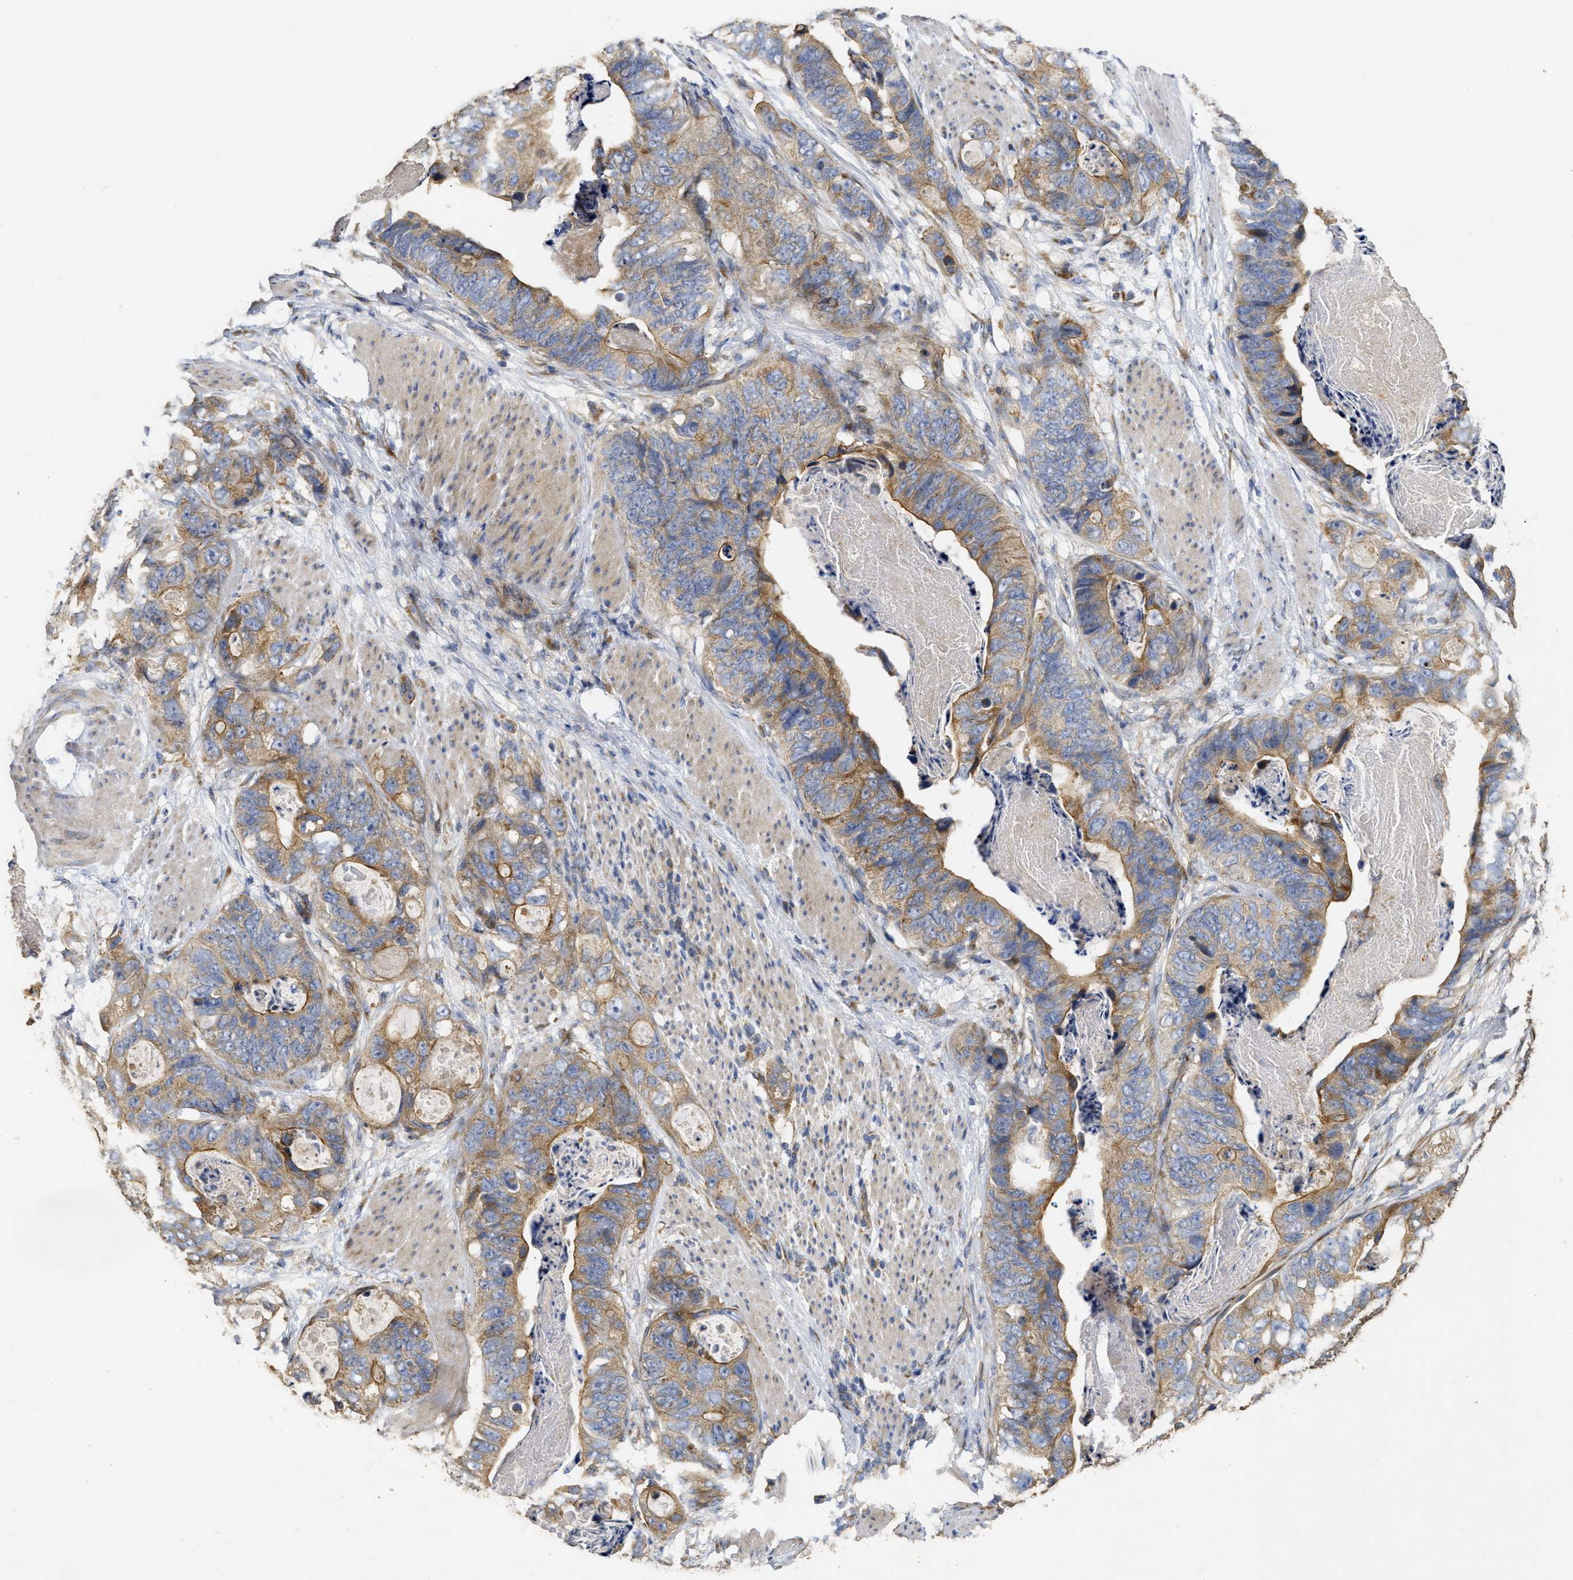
{"staining": {"intensity": "moderate", "quantity": ">75%", "location": "cytoplasmic/membranous"}, "tissue": "stomach cancer", "cell_type": "Tumor cells", "image_type": "cancer", "snomed": [{"axis": "morphology", "description": "Adenocarcinoma, NOS"}, {"axis": "topography", "description": "Stomach"}], "caption": "Stomach cancer (adenocarcinoma) tissue exhibits moderate cytoplasmic/membranous expression in about >75% of tumor cells, visualized by immunohistochemistry. The staining was performed using DAB (3,3'-diaminobenzidine), with brown indicating positive protein expression. Nuclei are stained blue with hematoxylin.", "gene": "NAV1", "patient": {"sex": "female", "age": 89}}